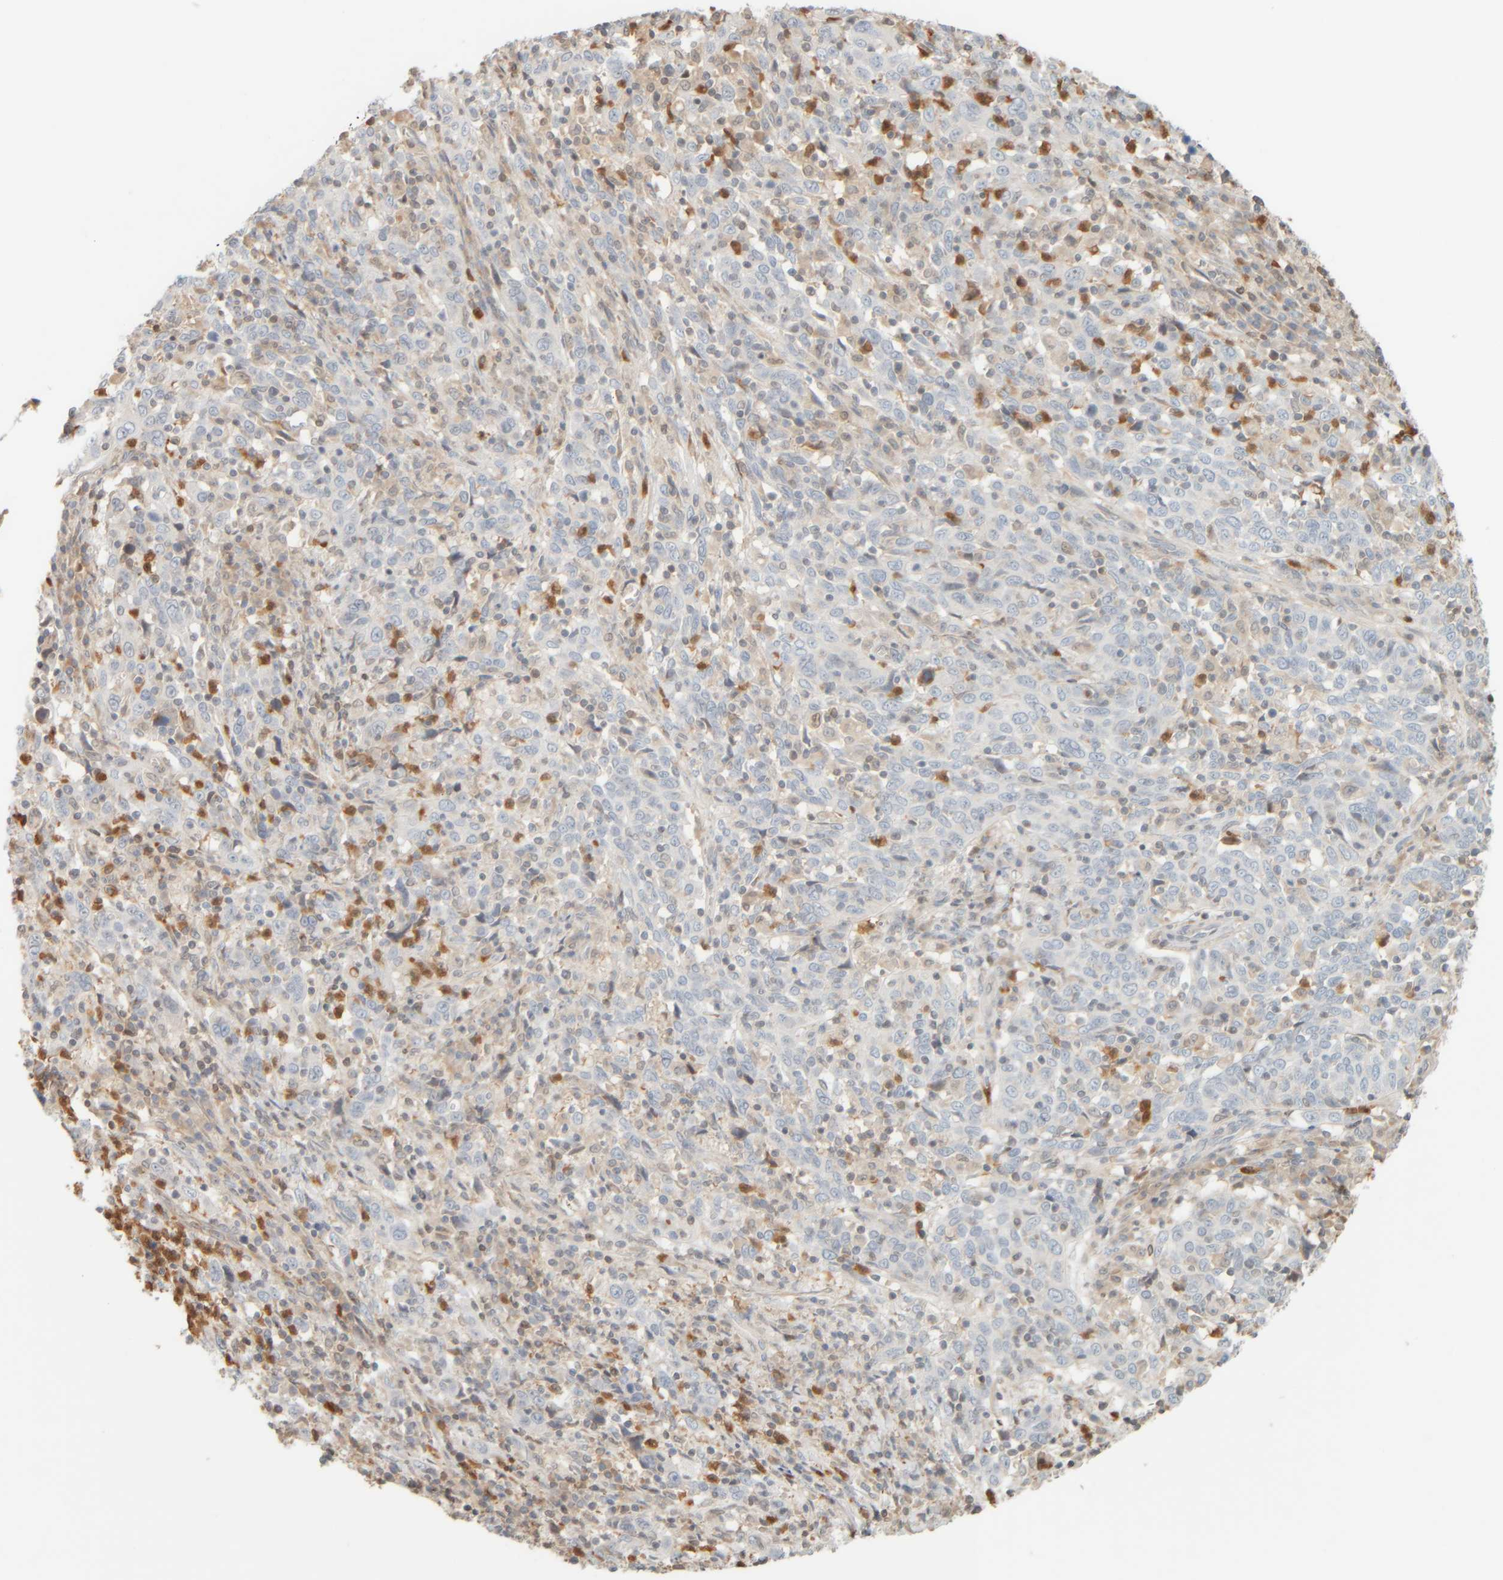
{"staining": {"intensity": "negative", "quantity": "none", "location": "none"}, "tissue": "cervical cancer", "cell_type": "Tumor cells", "image_type": "cancer", "snomed": [{"axis": "morphology", "description": "Squamous cell carcinoma, NOS"}, {"axis": "topography", "description": "Cervix"}], "caption": "IHC histopathology image of cervical cancer (squamous cell carcinoma) stained for a protein (brown), which demonstrates no positivity in tumor cells.", "gene": "PTGES3L-AARSD1", "patient": {"sex": "female", "age": 46}}